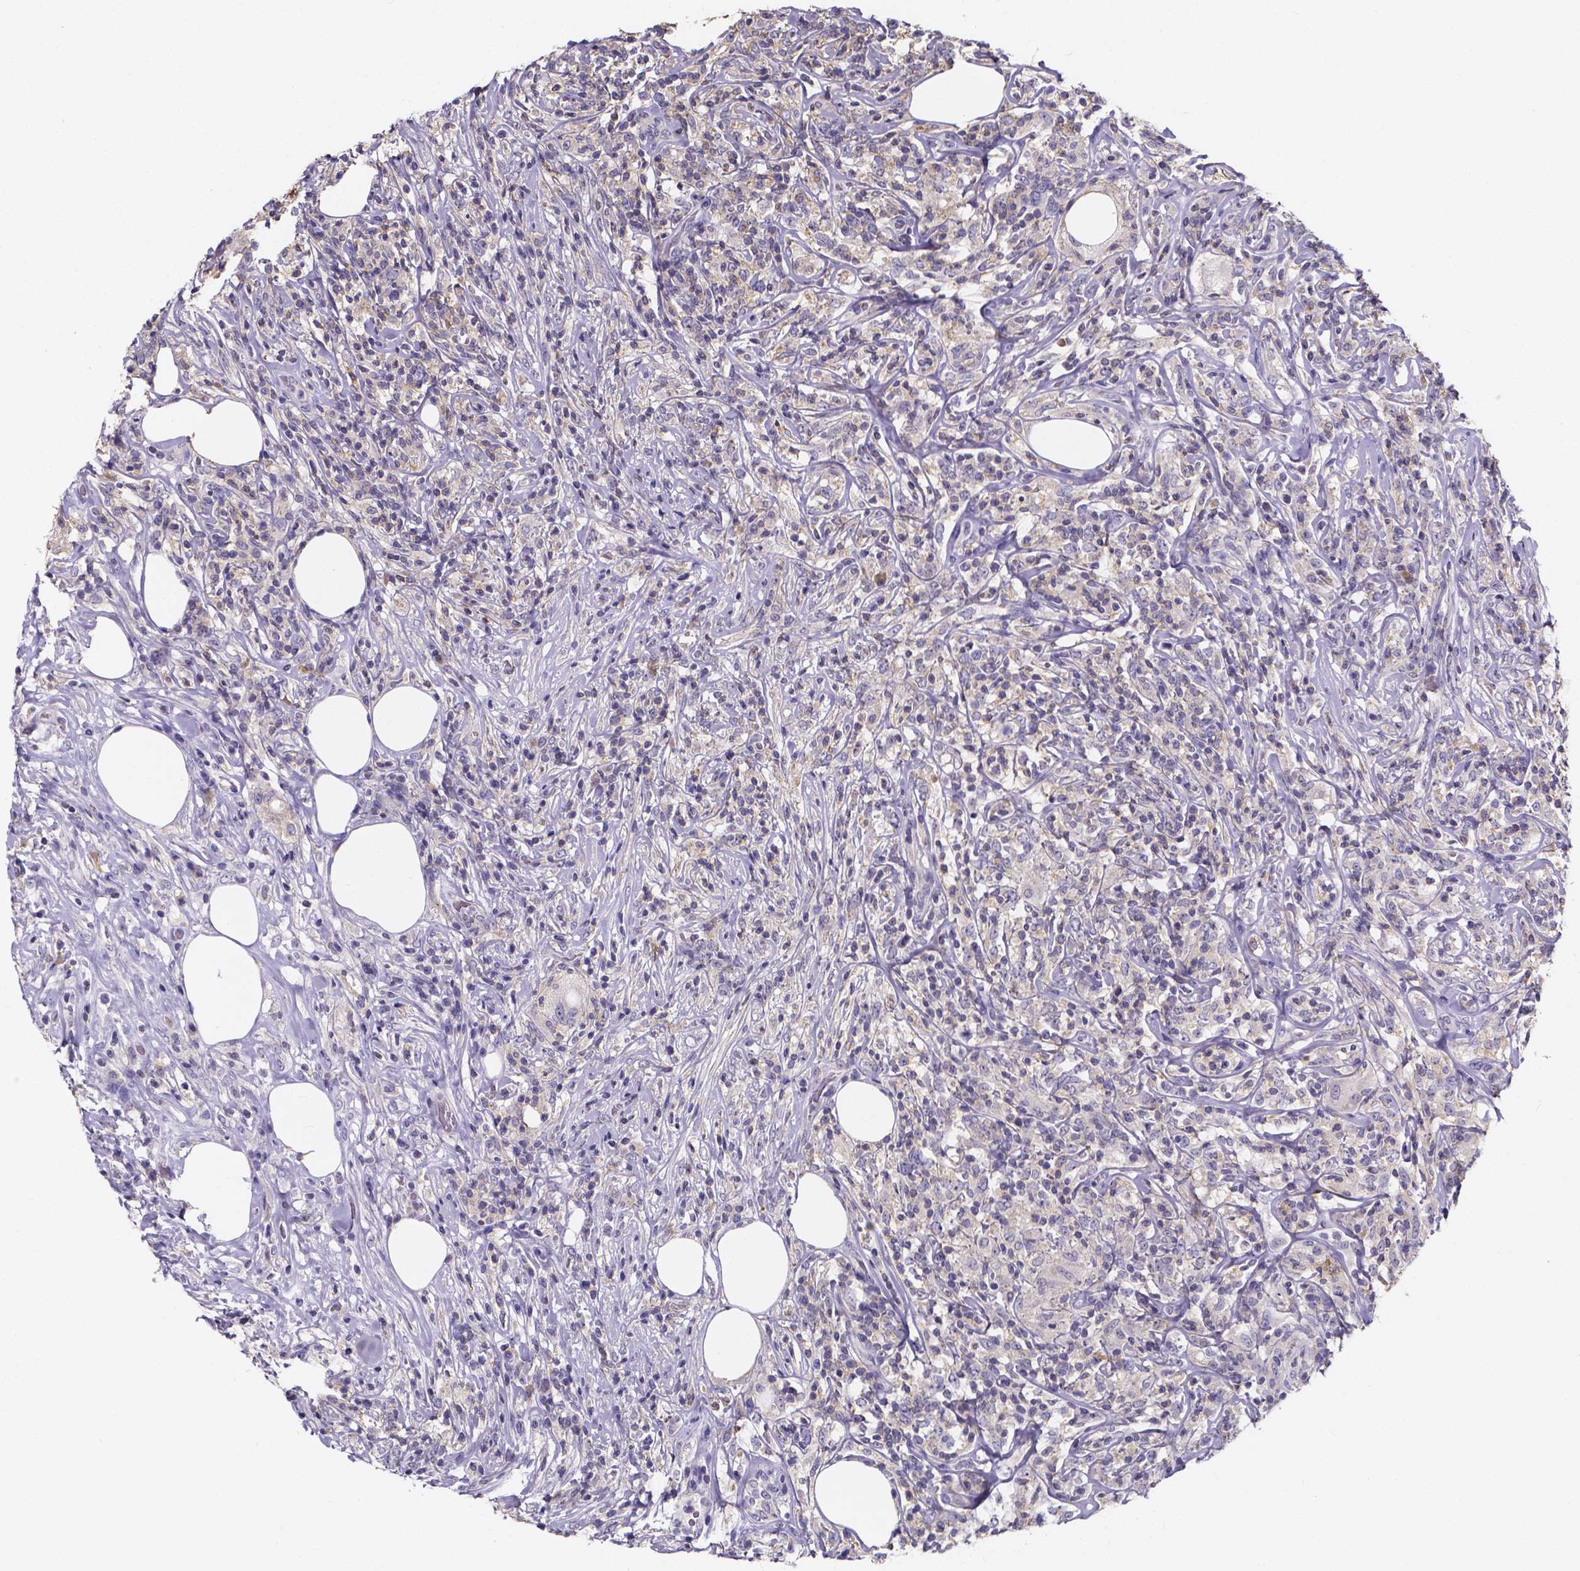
{"staining": {"intensity": "negative", "quantity": "none", "location": "none"}, "tissue": "lymphoma", "cell_type": "Tumor cells", "image_type": "cancer", "snomed": [{"axis": "morphology", "description": "Malignant lymphoma, non-Hodgkin's type, High grade"}, {"axis": "topography", "description": "Lymph node"}], "caption": "There is no significant staining in tumor cells of high-grade malignant lymphoma, non-Hodgkin's type. Brightfield microscopy of IHC stained with DAB (brown) and hematoxylin (blue), captured at high magnification.", "gene": "SPOCD1", "patient": {"sex": "female", "age": 84}}